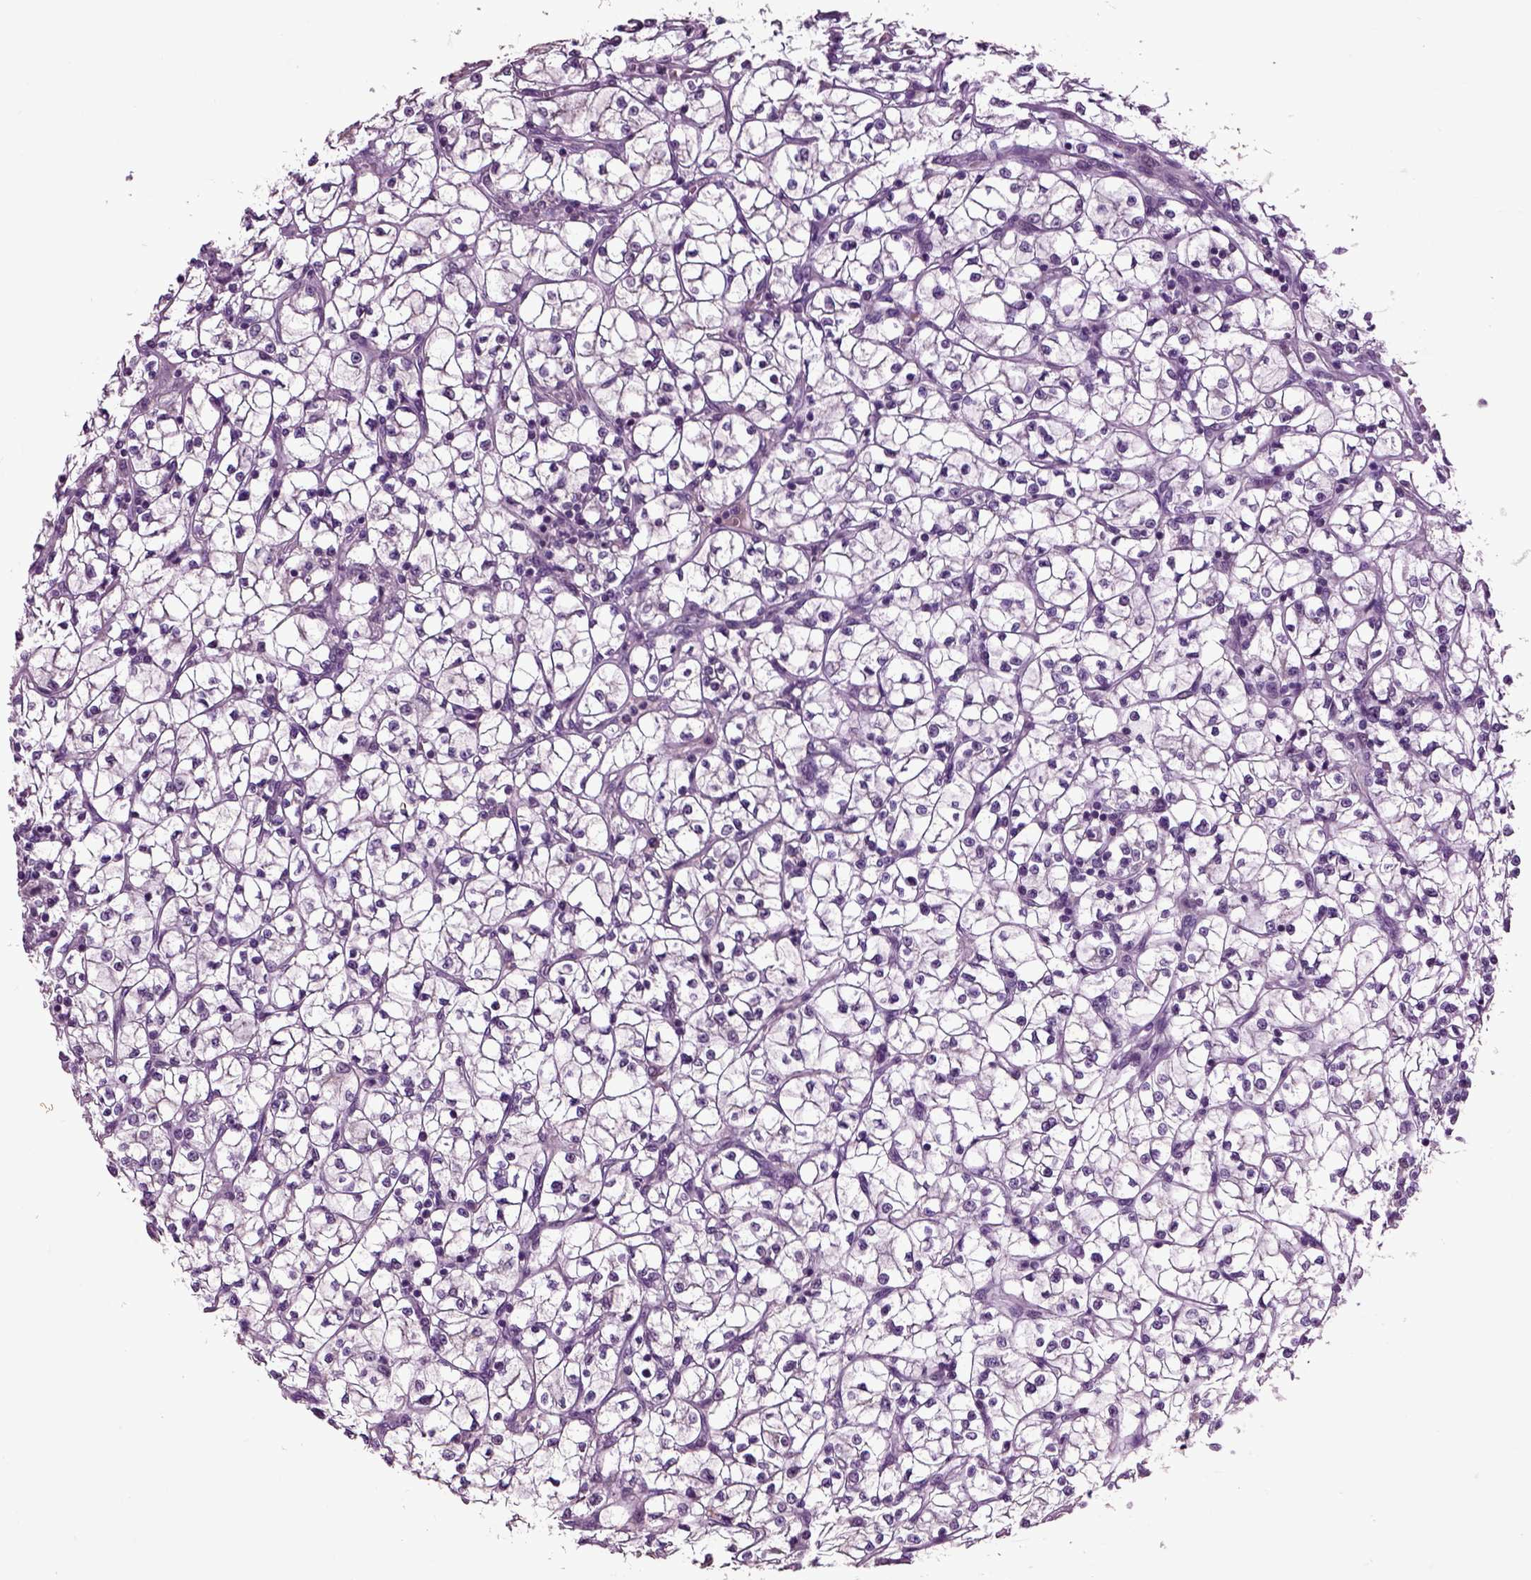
{"staining": {"intensity": "negative", "quantity": "none", "location": "none"}, "tissue": "renal cancer", "cell_type": "Tumor cells", "image_type": "cancer", "snomed": [{"axis": "morphology", "description": "Adenocarcinoma, NOS"}, {"axis": "topography", "description": "Kidney"}], "caption": "This histopathology image is of renal cancer stained with immunohistochemistry to label a protein in brown with the nuclei are counter-stained blue. There is no expression in tumor cells. (Brightfield microscopy of DAB immunohistochemistry (IHC) at high magnification).", "gene": "CRHR1", "patient": {"sex": "female", "age": 64}}